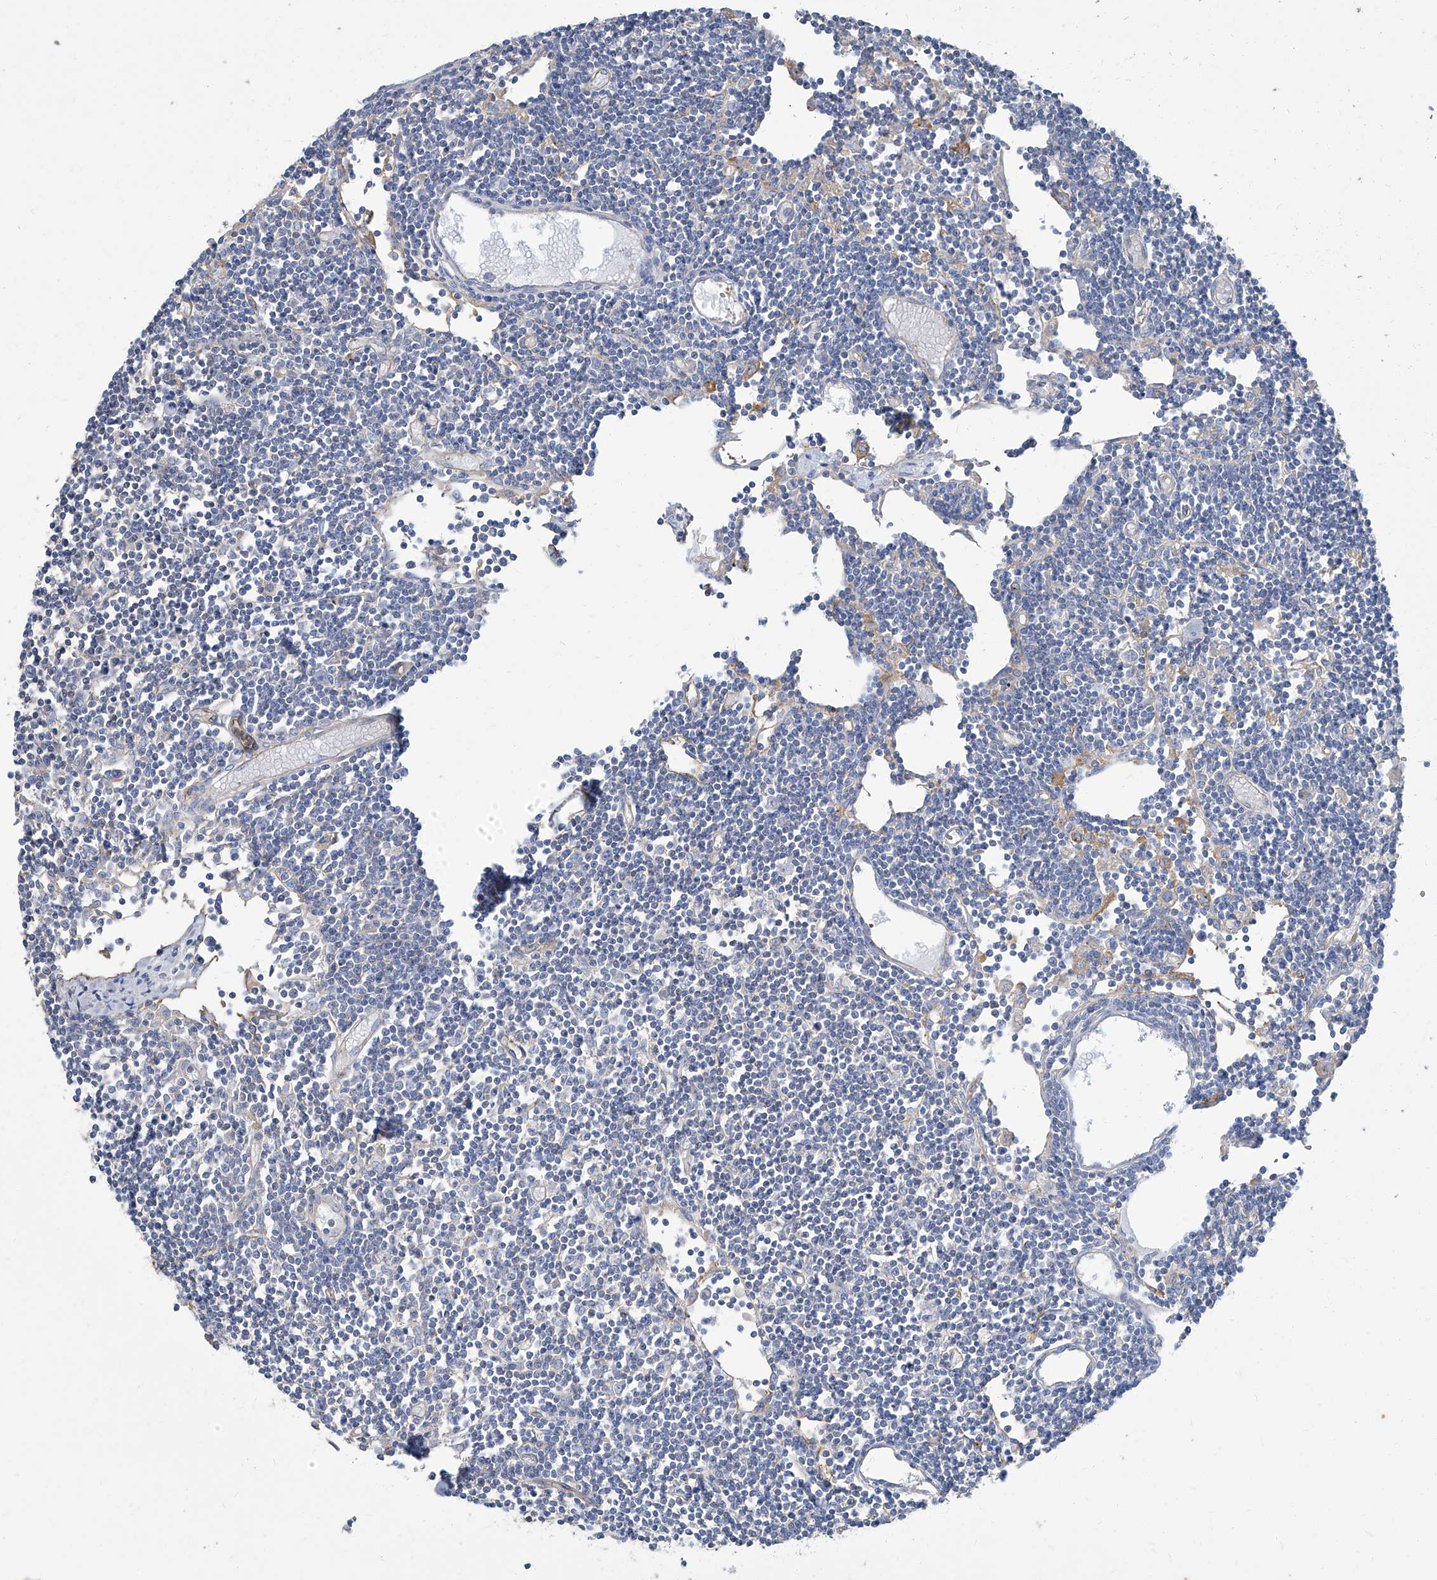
{"staining": {"intensity": "negative", "quantity": "none", "location": "none"}, "tissue": "lymph node", "cell_type": "Germinal center cells", "image_type": "normal", "snomed": [{"axis": "morphology", "description": "Normal tissue, NOS"}, {"axis": "topography", "description": "Lymph node"}], "caption": "This micrograph is of unremarkable lymph node stained with IHC to label a protein in brown with the nuclei are counter-stained blue. There is no positivity in germinal center cells.", "gene": "TXLNB", "patient": {"sex": "female", "age": 11}}